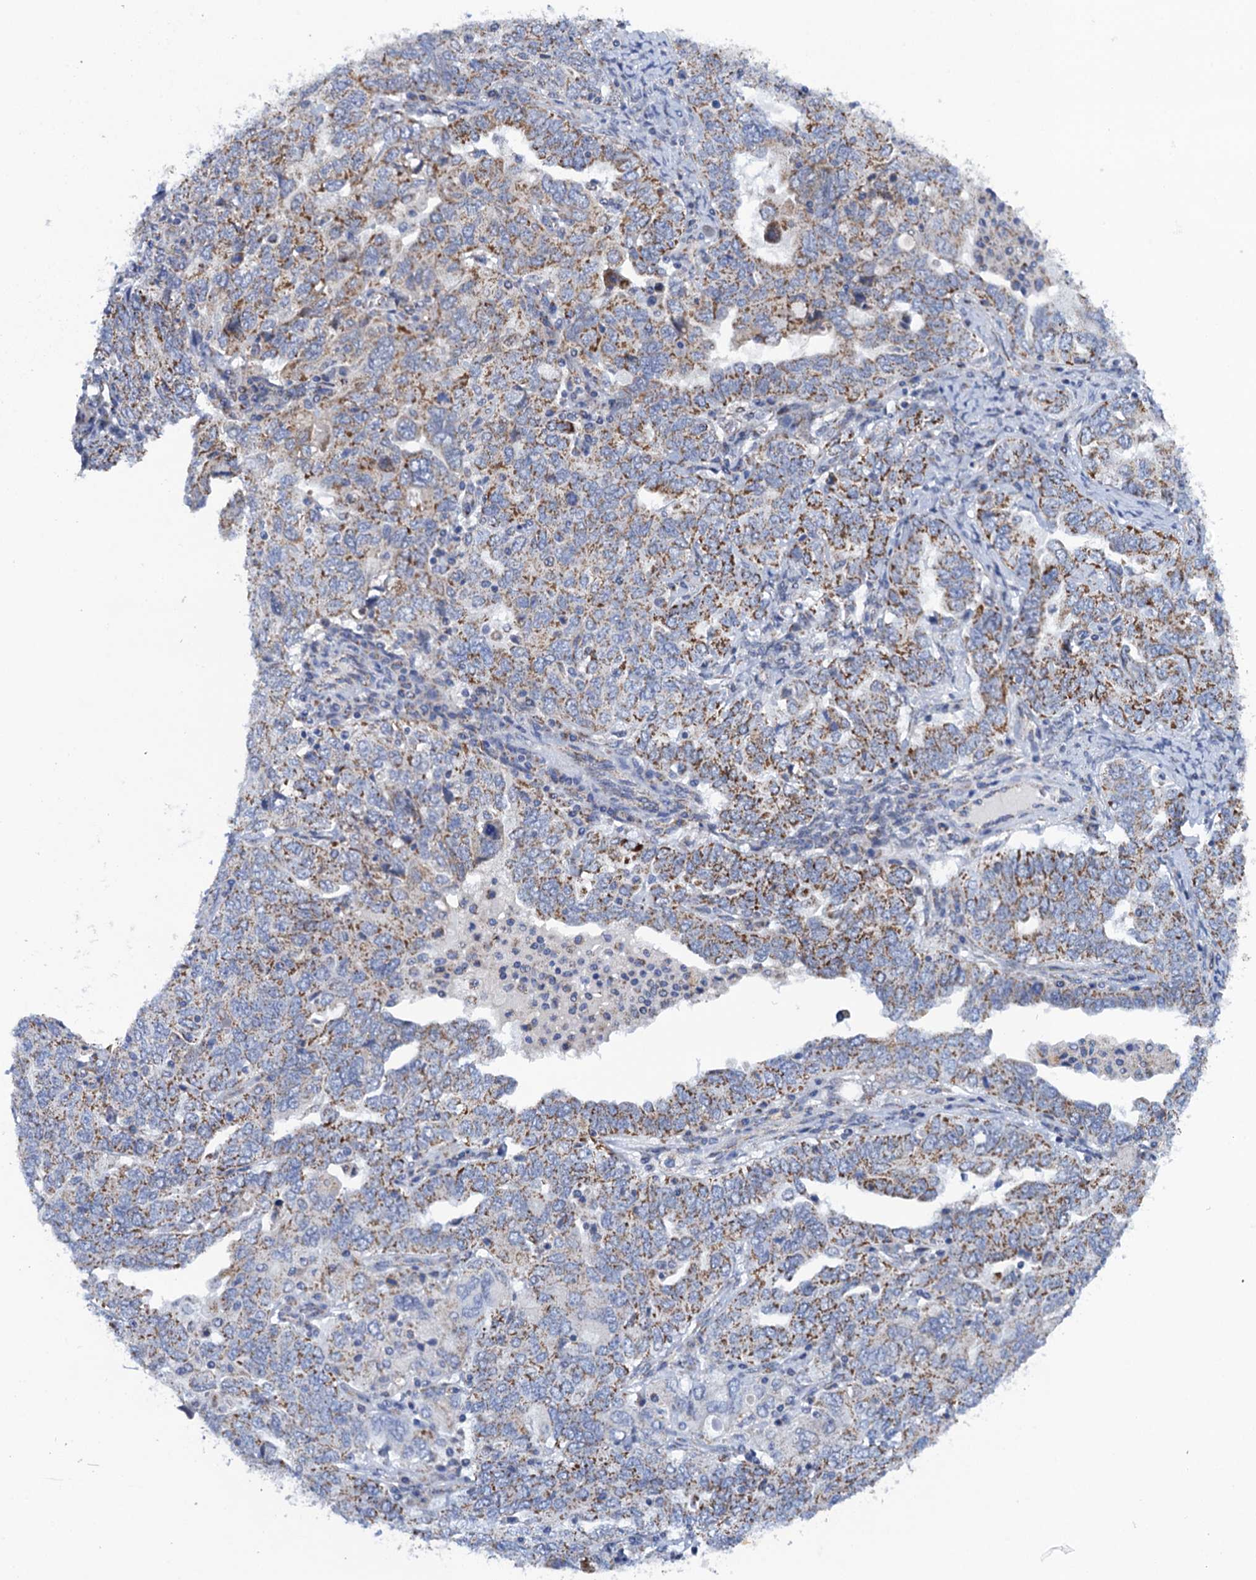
{"staining": {"intensity": "weak", "quantity": "25%-75%", "location": "cytoplasmic/membranous"}, "tissue": "ovarian cancer", "cell_type": "Tumor cells", "image_type": "cancer", "snomed": [{"axis": "morphology", "description": "Carcinoma, endometroid"}, {"axis": "topography", "description": "Ovary"}], "caption": "Brown immunohistochemical staining in ovarian cancer (endometroid carcinoma) shows weak cytoplasmic/membranous positivity in approximately 25%-75% of tumor cells.", "gene": "PTCD3", "patient": {"sex": "female", "age": 62}}